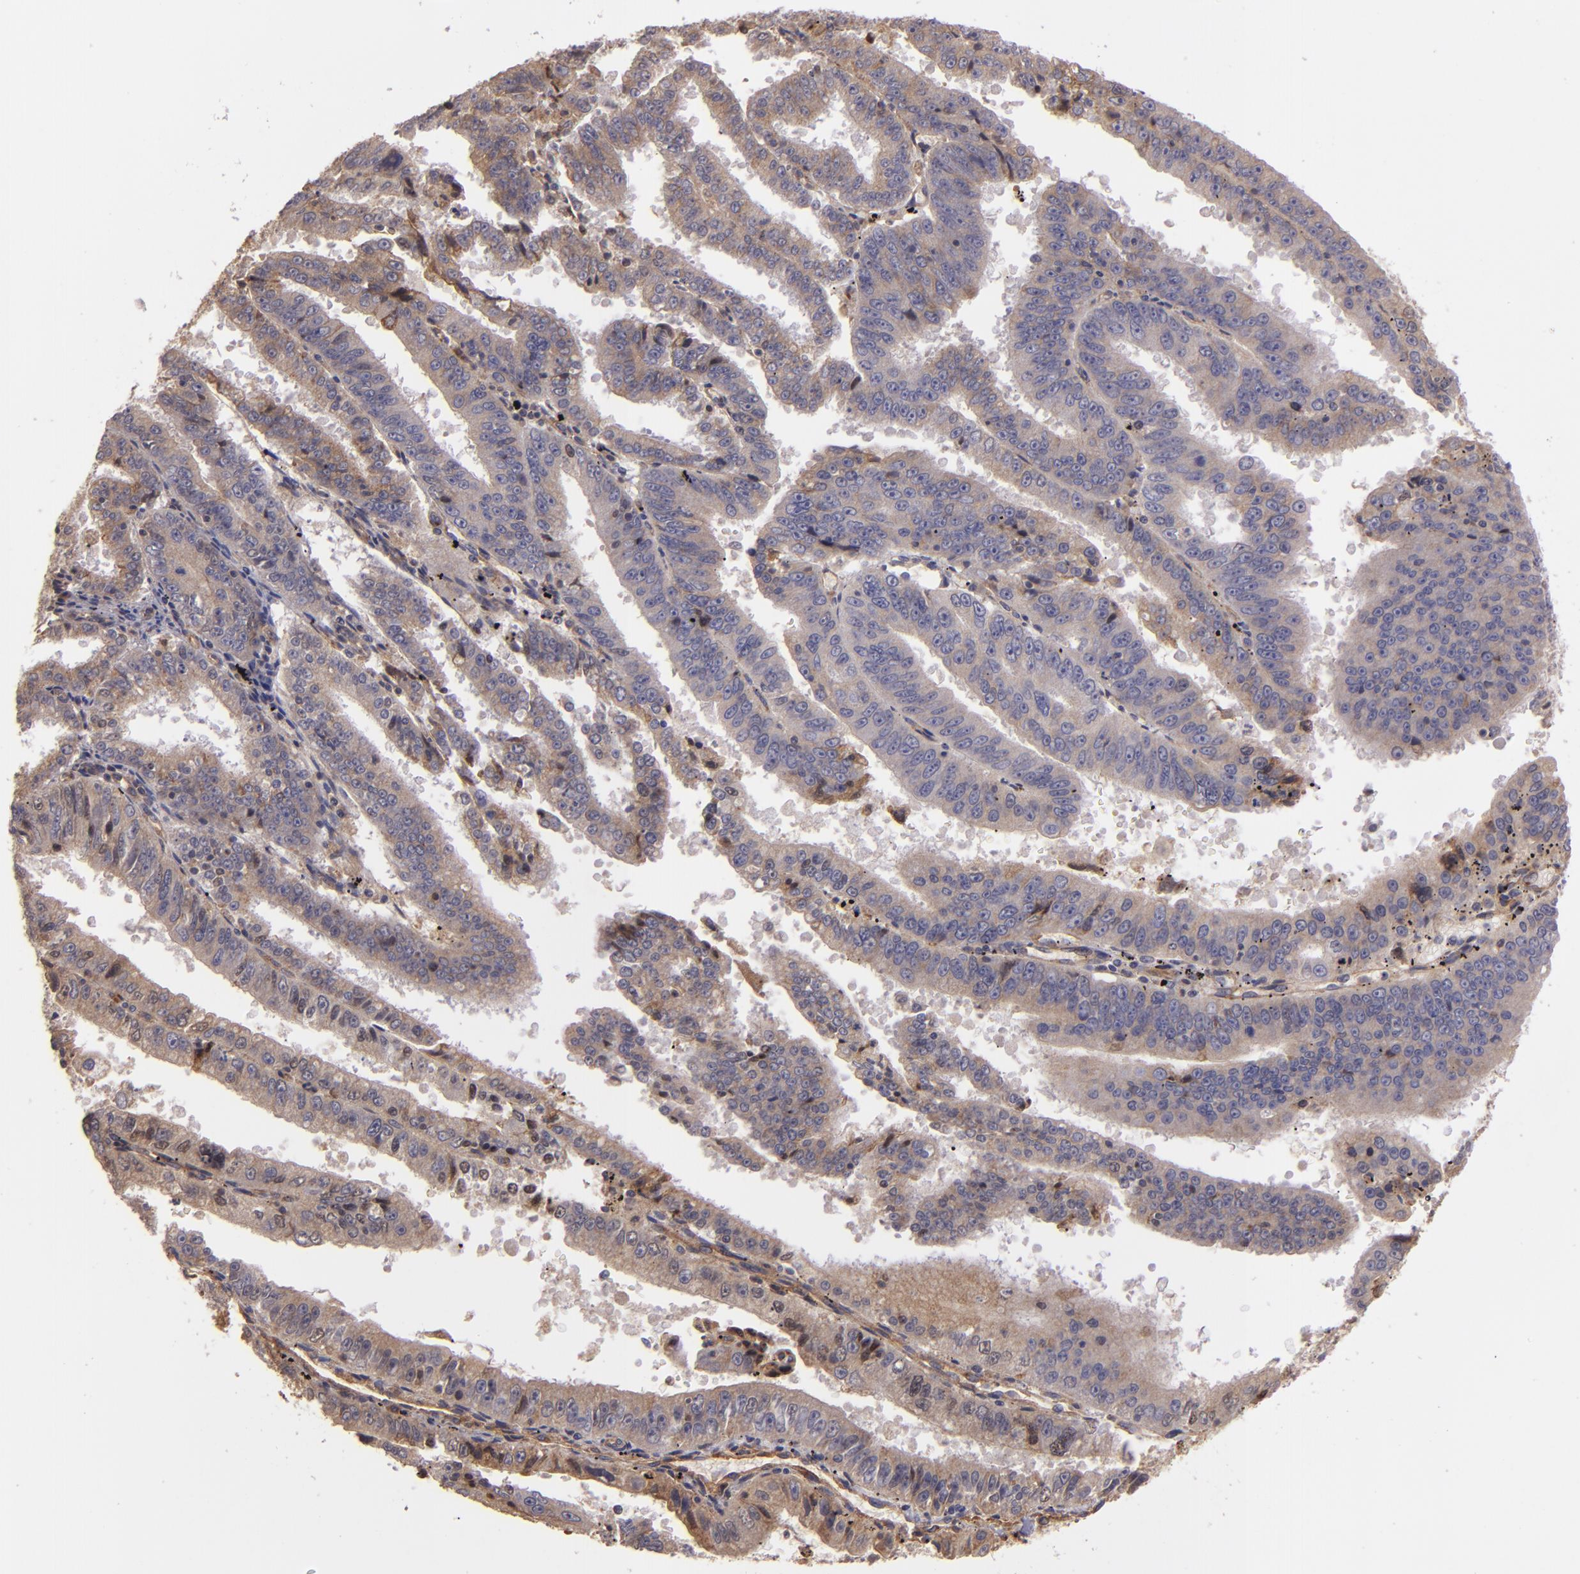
{"staining": {"intensity": "moderate", "quantity": ">75%", "location": "cytoplasmic/membranous"}, "tissue": "endometrial cancer", "cell_type": "Tumor cells", "image_type": "cancer", "snomed": [{"axis": "morphology", "description": "Adenocarcinoma, NOS"}, {"axis": "topography", "description": "Endometrium"}], "caption": "Protein staining by immunohistochemistry (IHC) demonstrates moderate cytoplasmic/membranous staining in about >75% of tumor cells in endometrial adenocarcinoma.", "gene": "ECE1", "patient": {"sex": "female", "age": 66}}